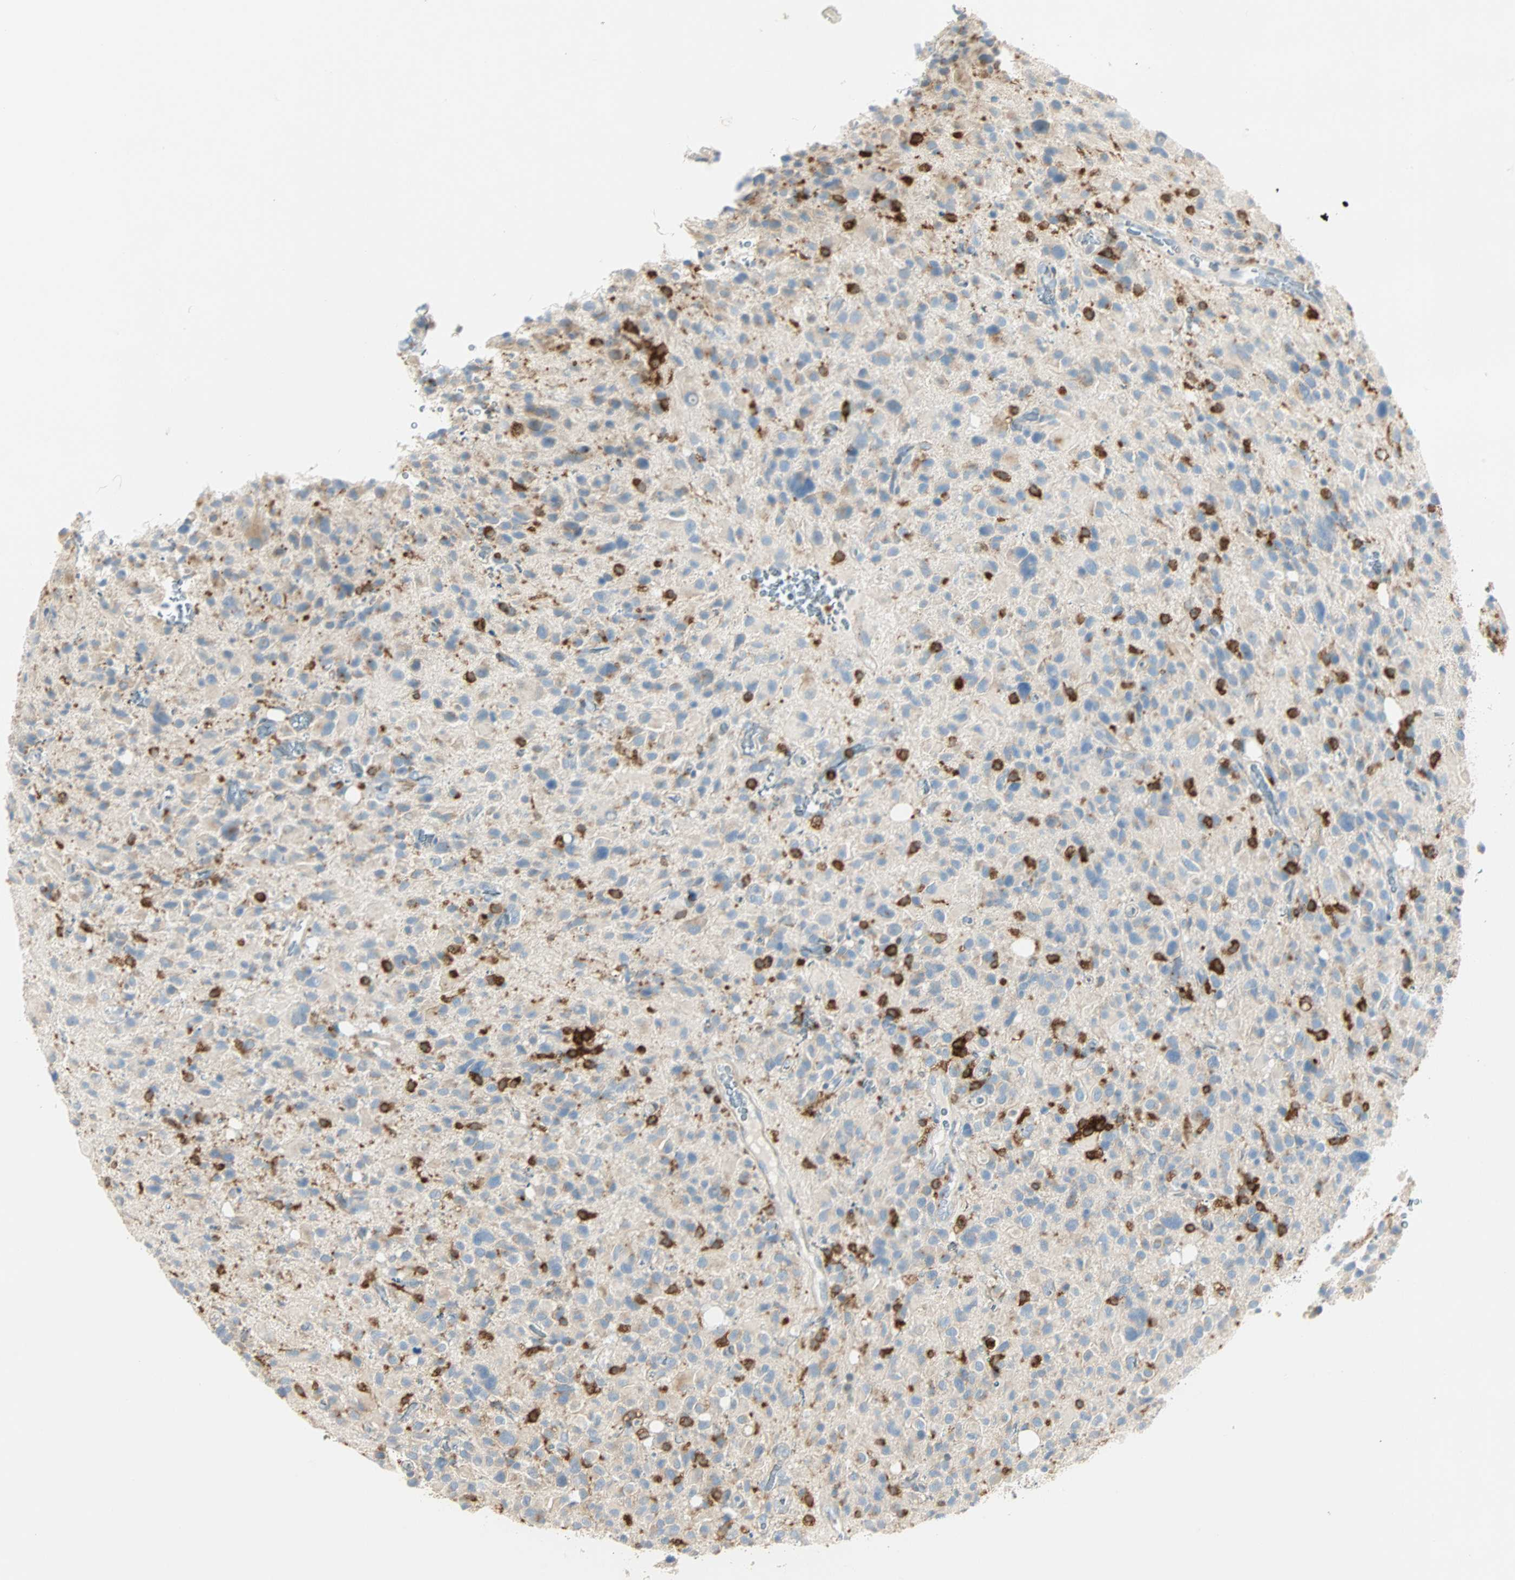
{"staining": {"intensity": "negative", "quantity": "none", "location": "none"}, "tissue": "glioma", "cell_type": "Tumor cells", "image_type": "cancer", "snomed": [{"axis": "morphology", "description": "Glioma, malignant, High grade"}, {"axis": "topography", "description": "Brain"}], "caption": "Immunohistochemical staining of malignant high-grade glioma demonstrates no significant positivity in tumor cells. The staining is performed using DAB brown chromogen with nuclei counter-stained in using hematoxylin.", "gene": "FMNL1", "patient": {"sex": "male", "age": 48}}